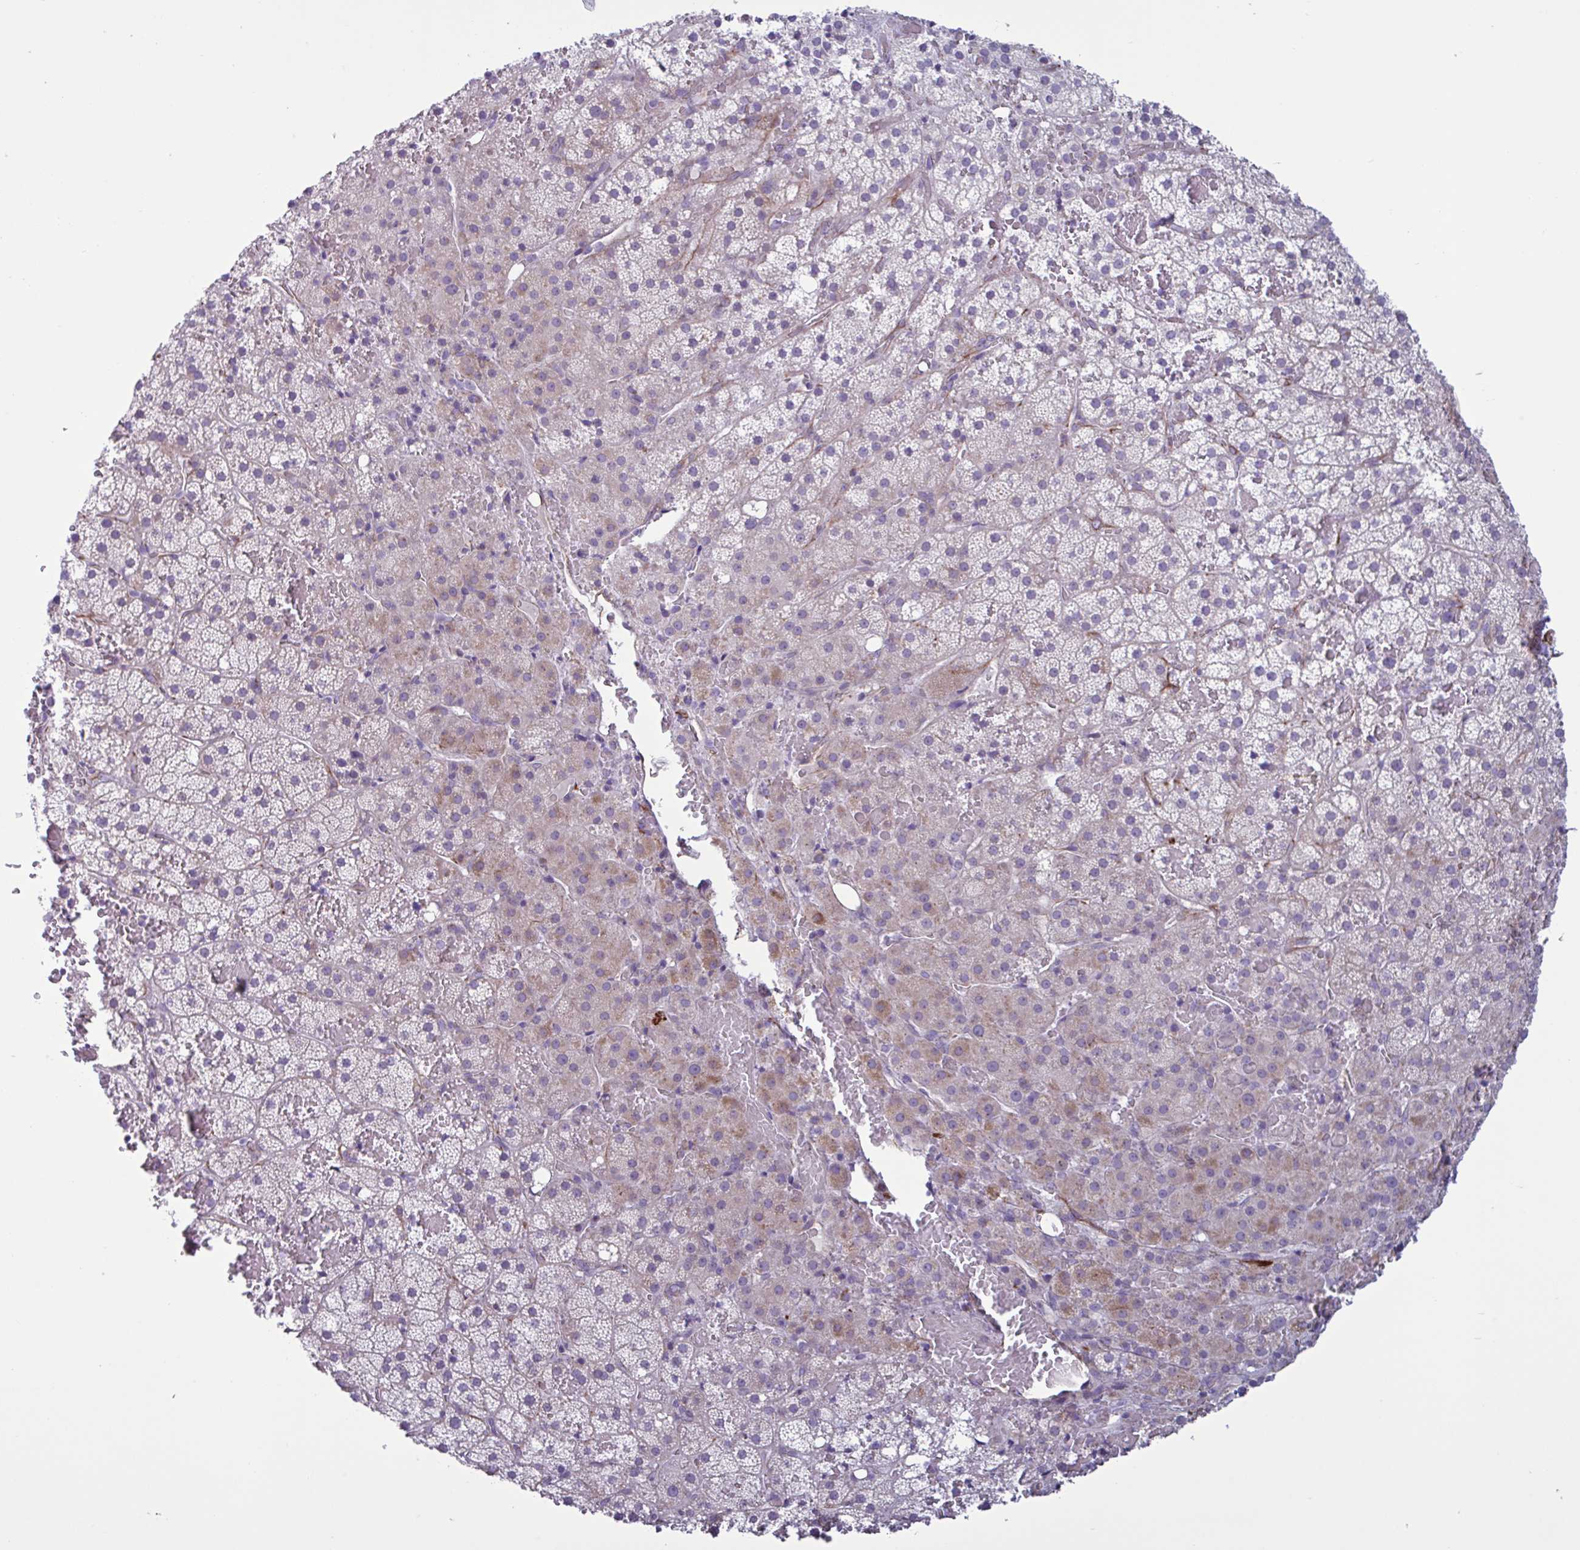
{"staining": {"intensity": "moderate", "quantity": "<25%", "location": "cytoplasmic/membranous"}, "tissue": "adrenal gland", "cell_type": "Glandular cells", "image_type": "normal", "snomed": [{"axis": "morphology", "description": "Normal tissue, NOS"}, {"axis": "topography", "description": "Adrenal gland"}], "caption": "Glandular cells show low levels of moderate cytoplasmic/membranous positivity in about <25% of cells in benign human adrenal gland. (brown staining indicates protein expression, while blue staining denotes nuclei).", "gene": "TMEM86B", "patient": {"sex": "male", "age": 53}}